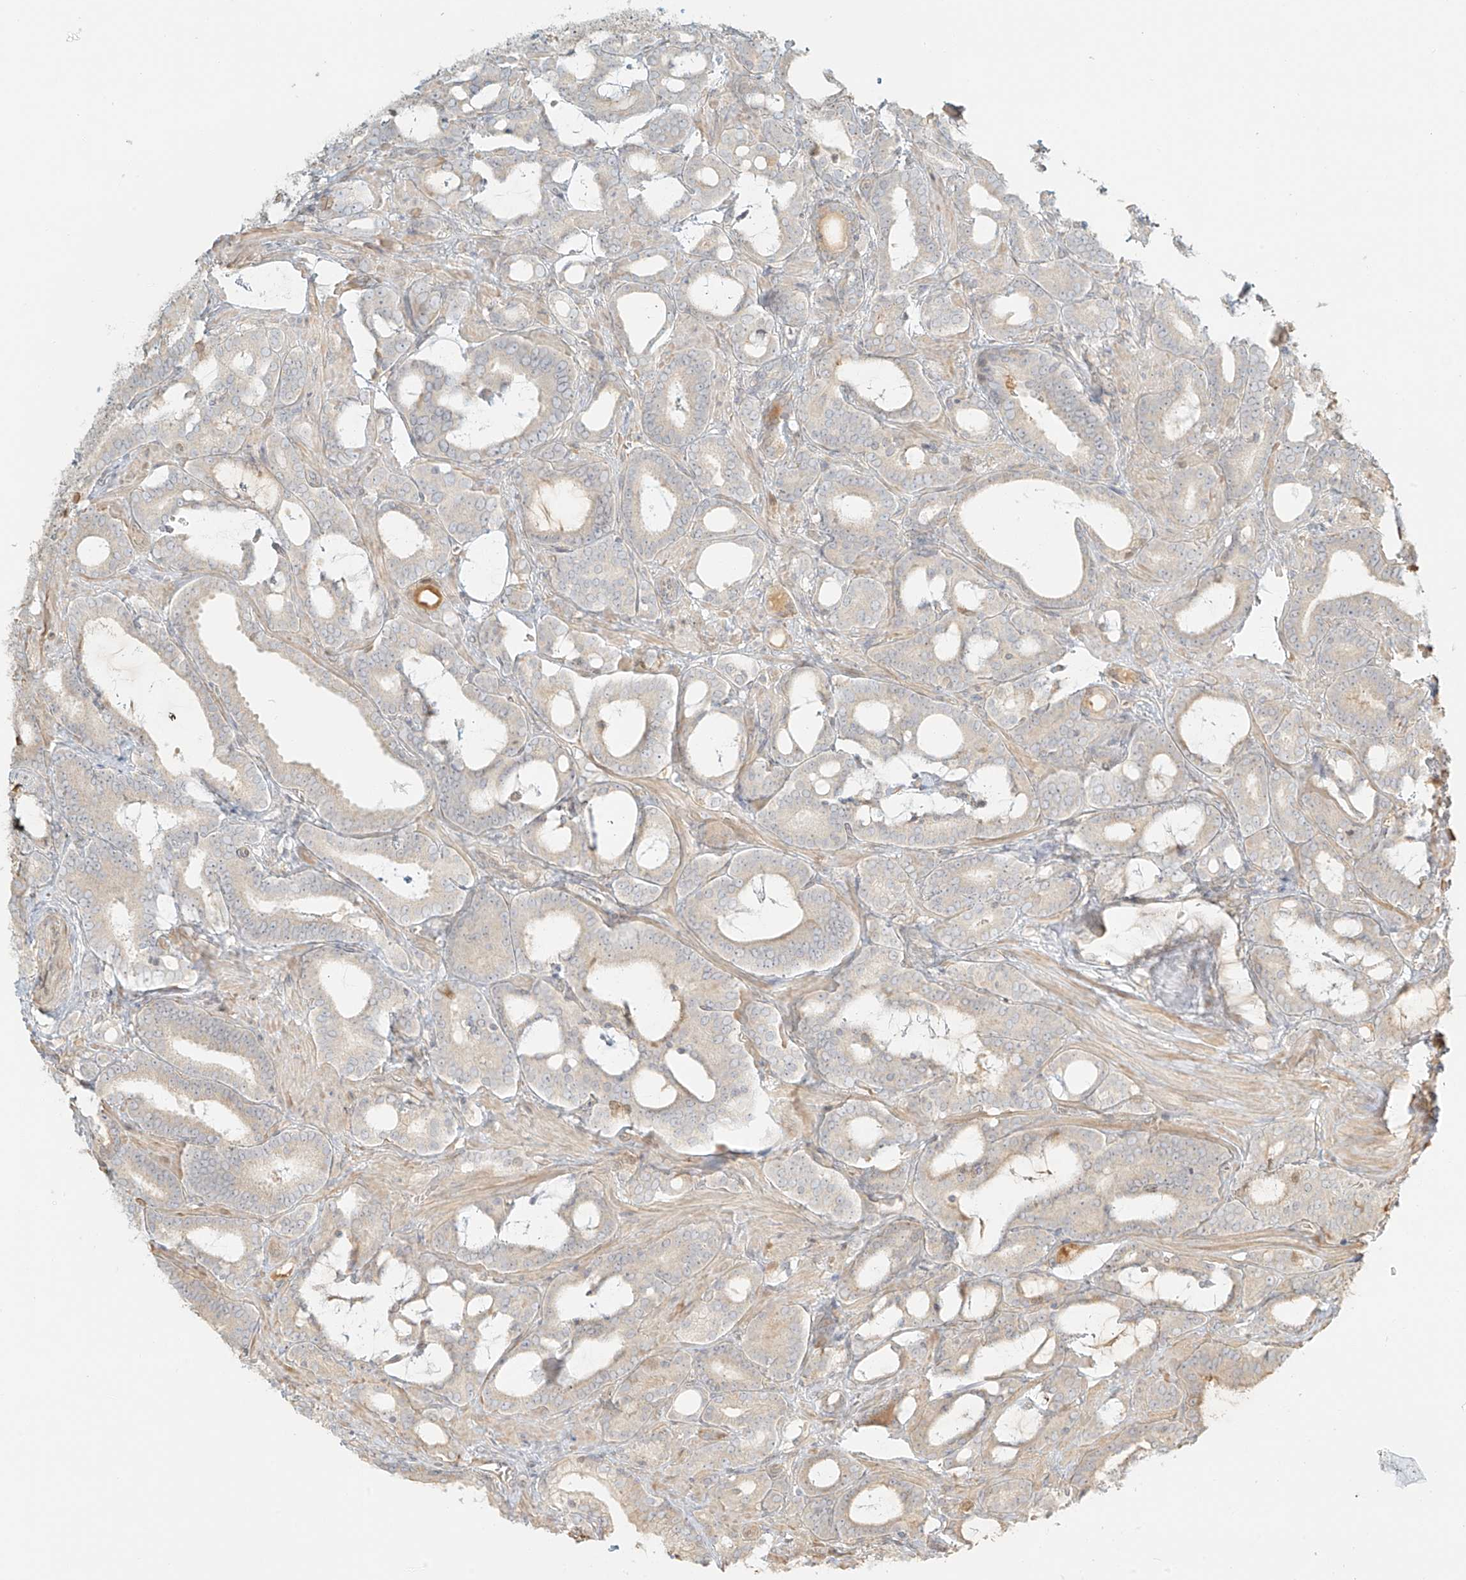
{"staining": {"intensity": "negative", "quantity": "none", "location": "none"}, "tissue": "prostate cancer", "cell_type": "Tumor cells", "image_type": "cancer", "snomed": [{"axis": "morphology", "description": "Adenocarcinoma, High grade"}, {"axis": "topography", "description": "Prostate and seminal vesicle, NOS"}], "caption": "There is no significant positivity in tumor cells of prostate cancer. (DAB (3,3'-diaminobenzidine) immunohistochemistry, high magnification).", "gene": "UPK1B", "patient": {"sex": "male", "age": 67}}